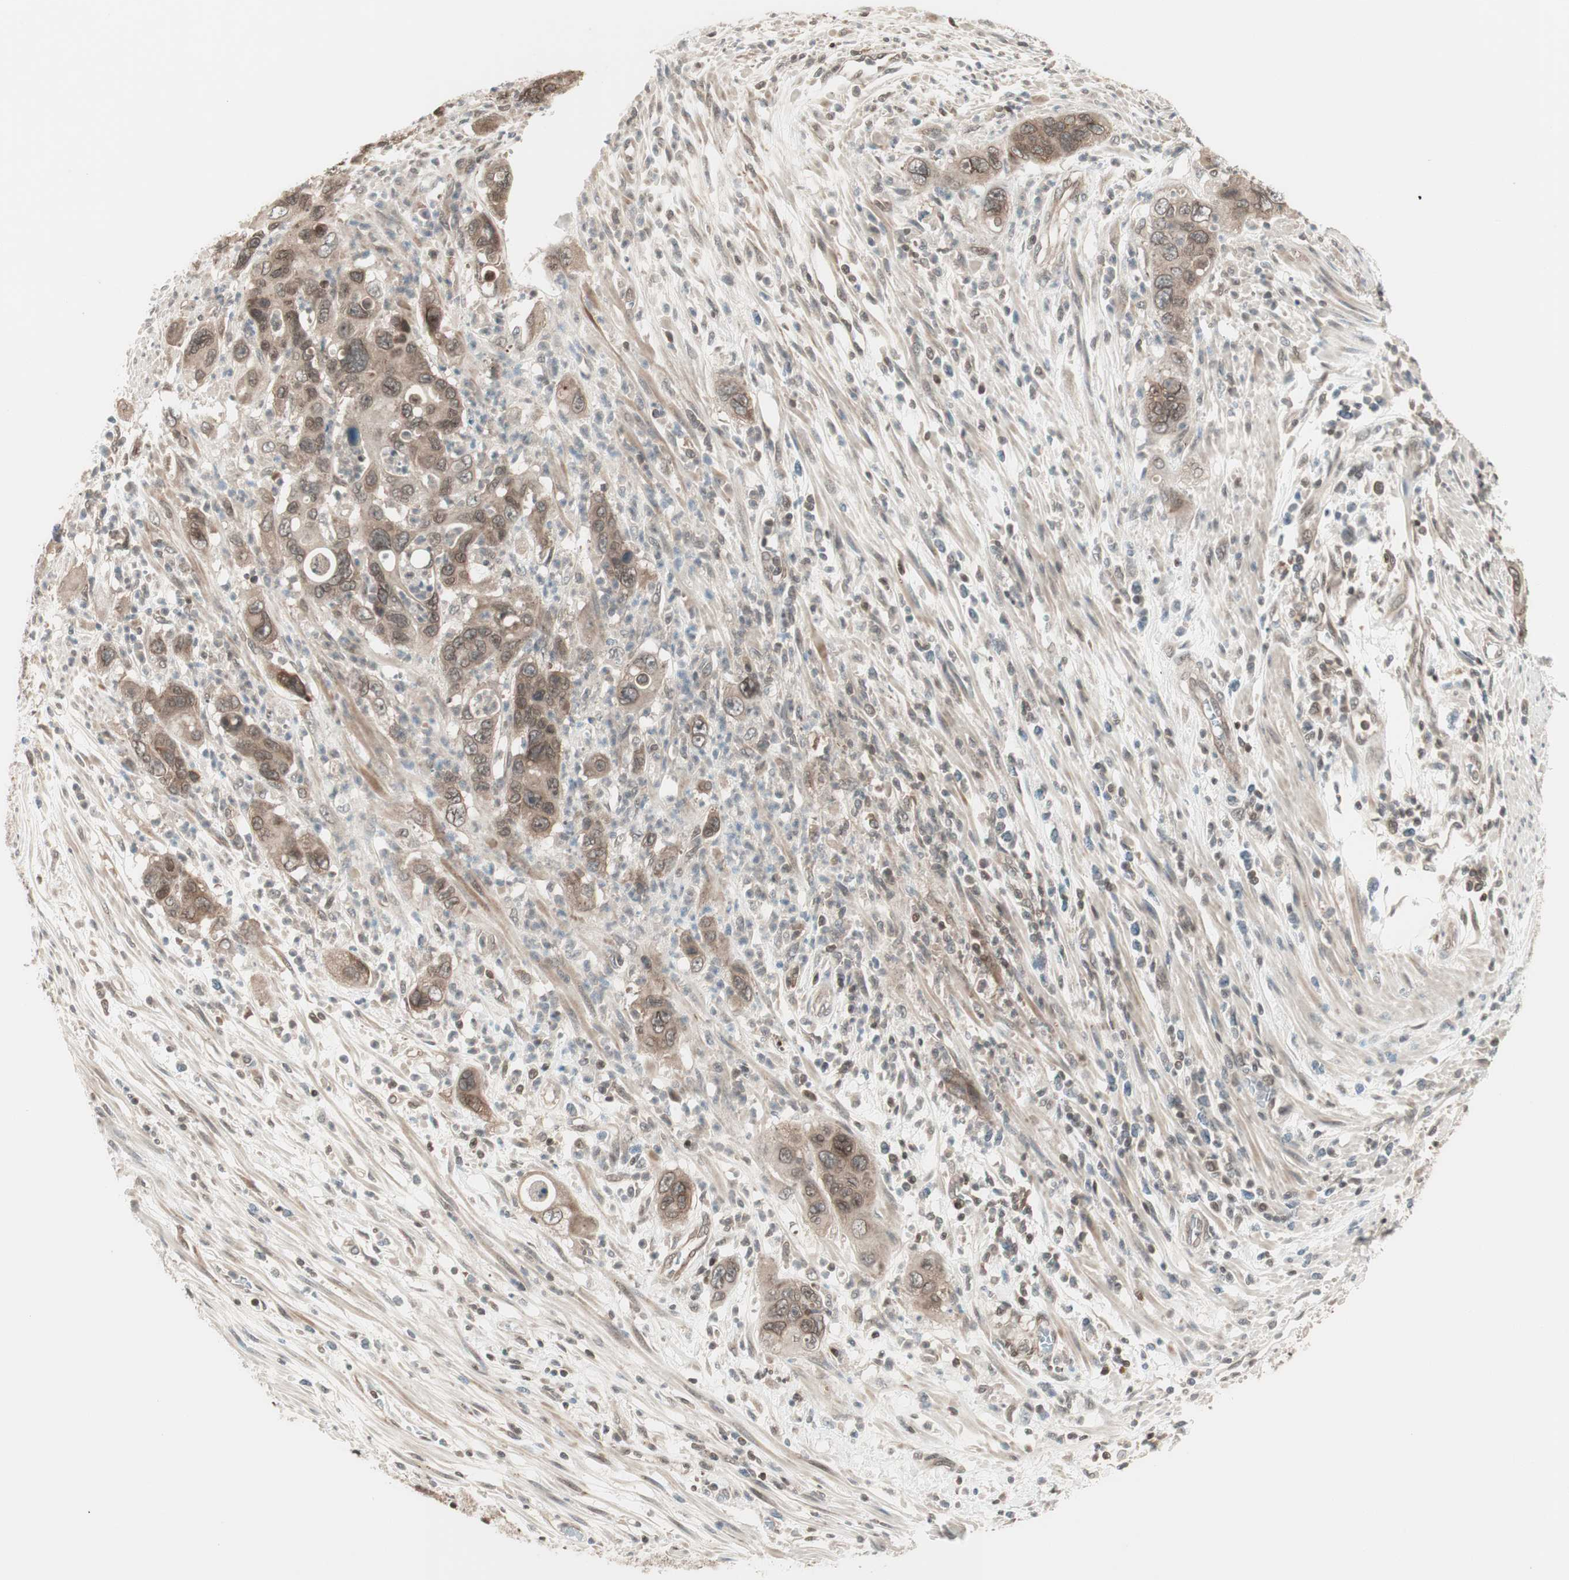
{"staining": {"intensity": "moderate", "quantity": ">75%", "location": "cytoplasmic/membranous"}, "tissue": "pancreatic cancer", "cell_type": "Tumor cells", "image_type": "cancer", "snomed": [{"axis": "morphology", "description": "Adenocarcinoma, NOS"}, {"axis": "topography", "description": "Pancreas"}], "caption": "Pancreatic adenocarcinoma stained with a brown dye displays moderate cytoplasmic/membranous positive expression in about >75% of tumor cells.", "gene": "UBE2I", "patient": {"sex": "female", "age": 71}}